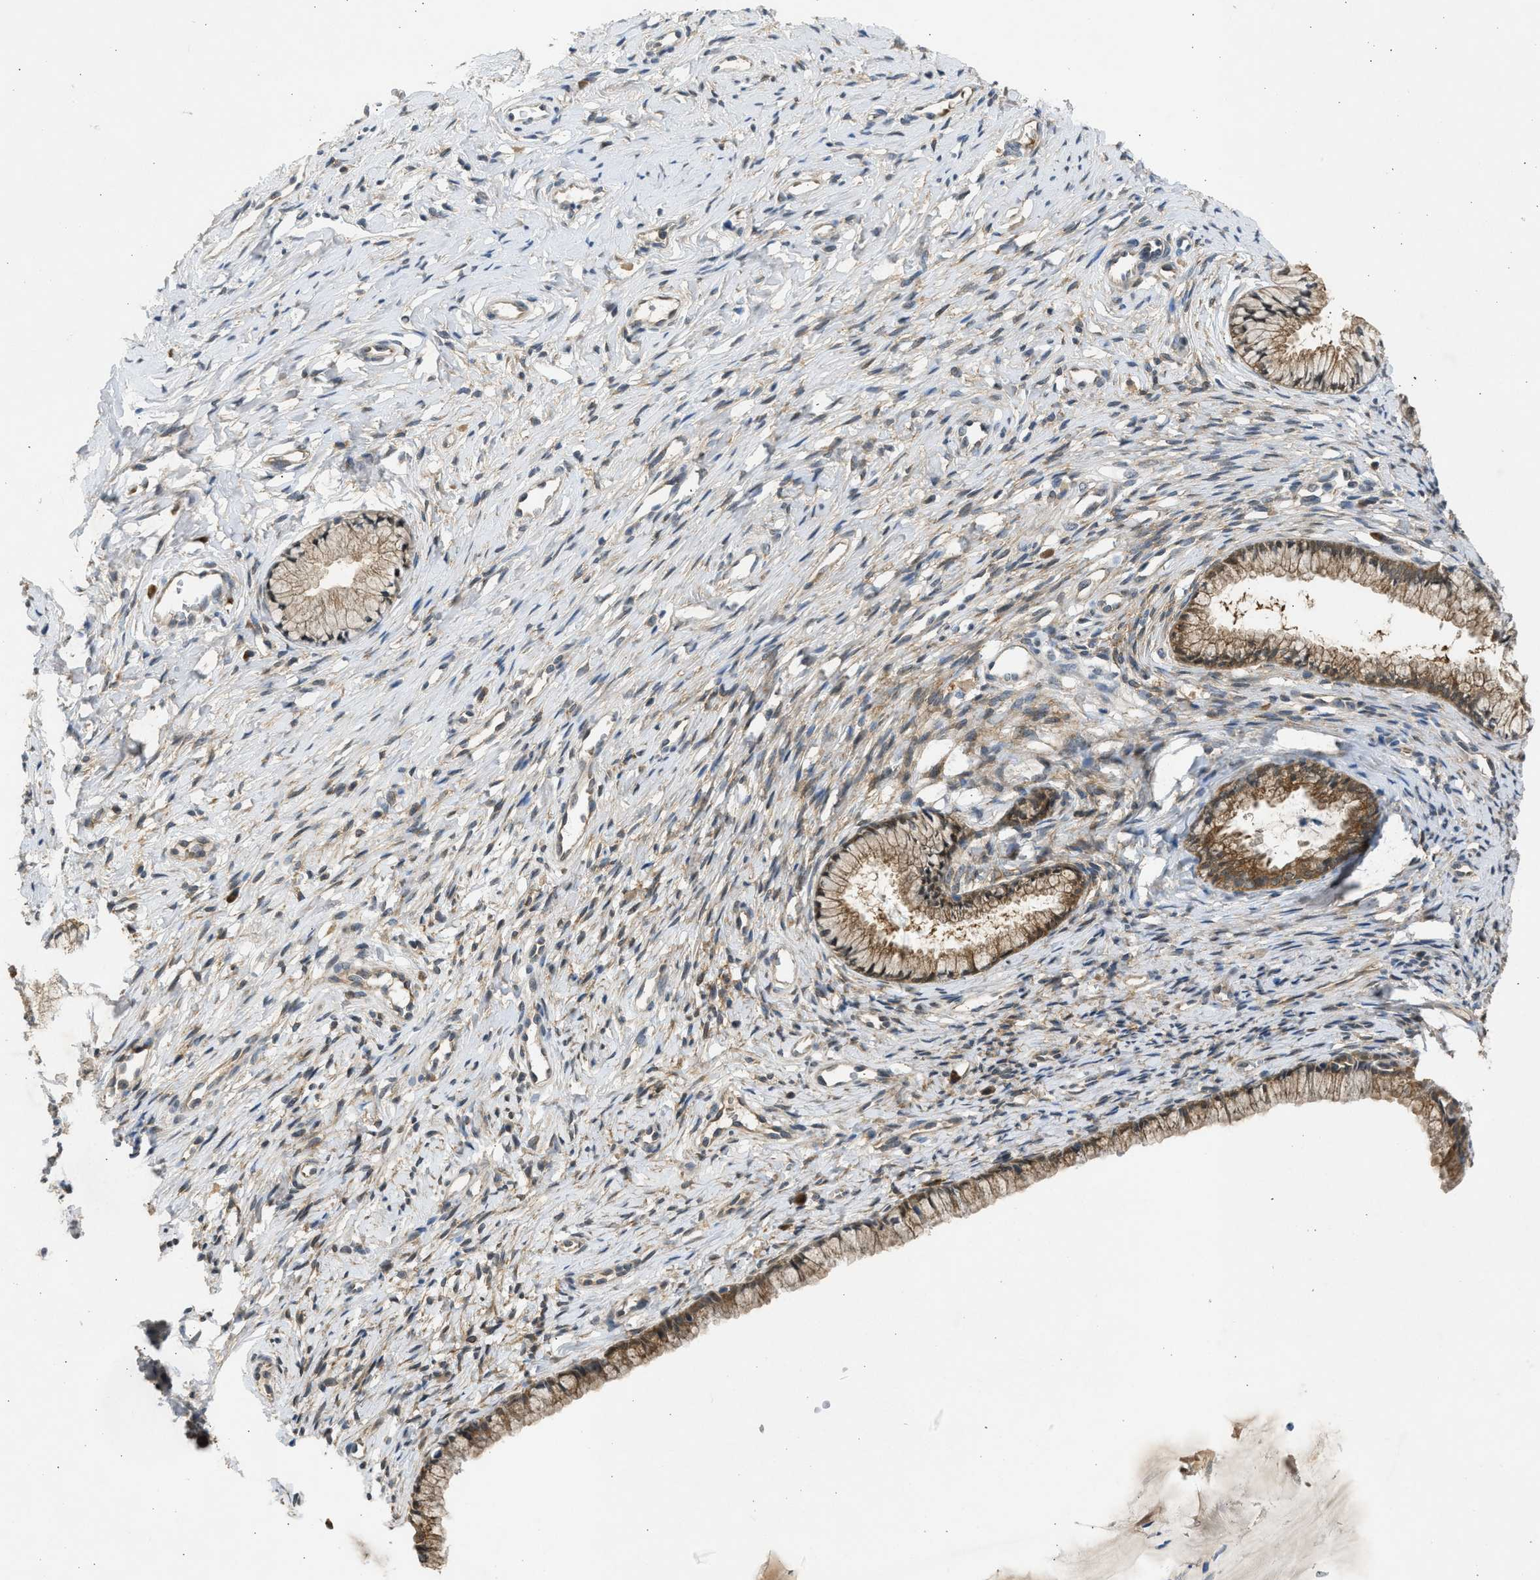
{"staining": {"intensity": "moderate", "quantity": ">75%", "location": "cytoplasmic/membranous"}, "tissue": "cervix", "cell_type": "Glandular cells", "image_type": "normal", "snomed": [{"axis": "morphology", "description": "Normal tissue, NOS"}, {"axis": "topography", "description": "Cervix"}], "caption": "Cervix stained with DAB (3,3'-diaminobenzidine) IHC demonstrates medium levels of moderate cytoplasmic/membranous staining in about >75% of glandular cells. The staining was performed using DAB to visualize the protein expression in brown, while the nuclei were stained in blue with hematoxylin (Magnification: 20x).", "gene": "MAPK7", "patient": {"sex": "female", "age": 77}}